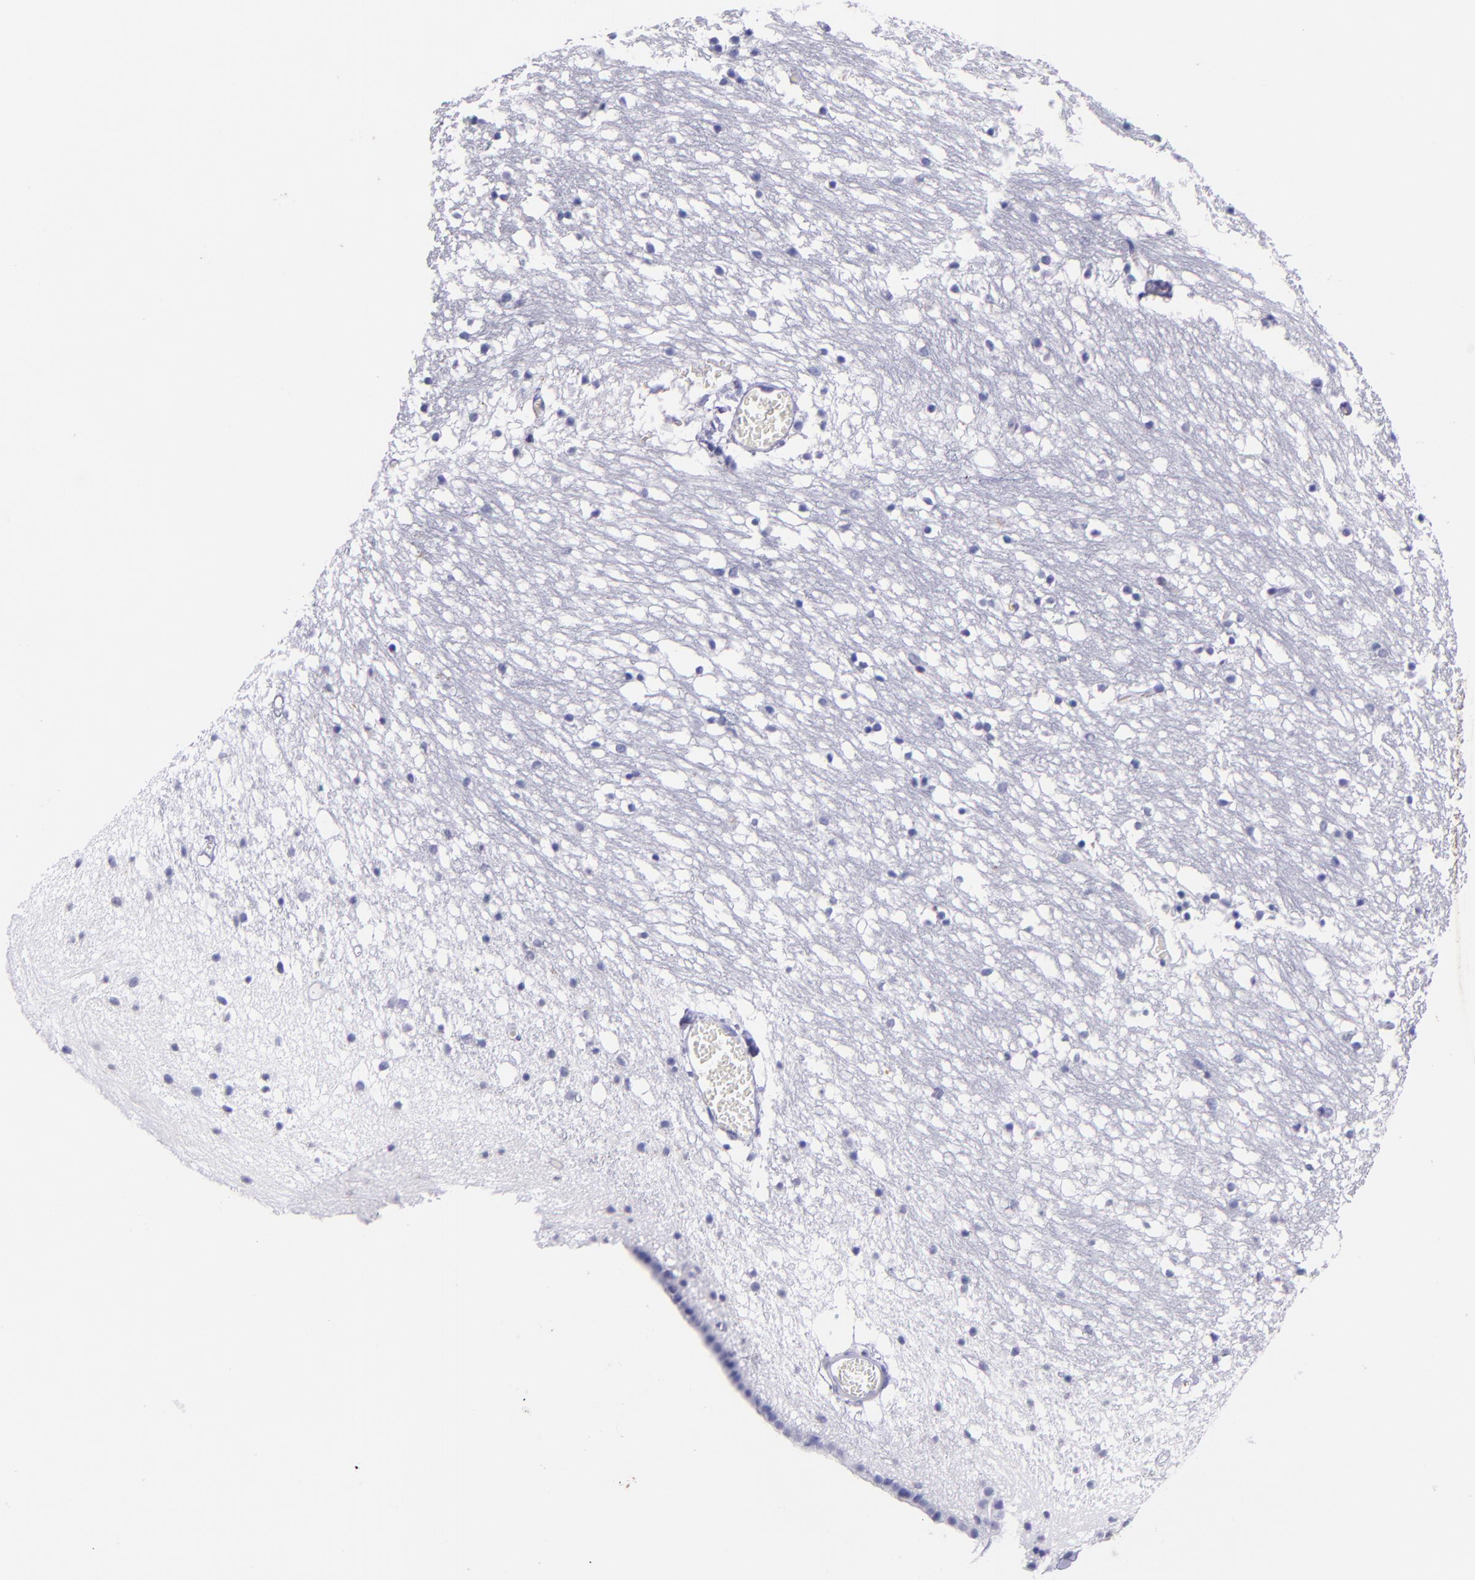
{"staining": {"intensity": "negative", "quantity": "none", "location": "none"}, "tissue": "caudate", "cell_type": "Glial cells", "image_type": "normal", "snomed": [{"axis": "morphology", "description": "Normal tissue, NOS"}, {"axis": "topography", "description": "Lateral ventricle wall"}], "caption": "Micrograph shows no significant protein staining in glial cells of unremarkable caudate. (DAB IHC visualized using brightfield microscopy, high magnification).", "gene": "KRT4", "patient": {"sex": "male", "age": 45}}